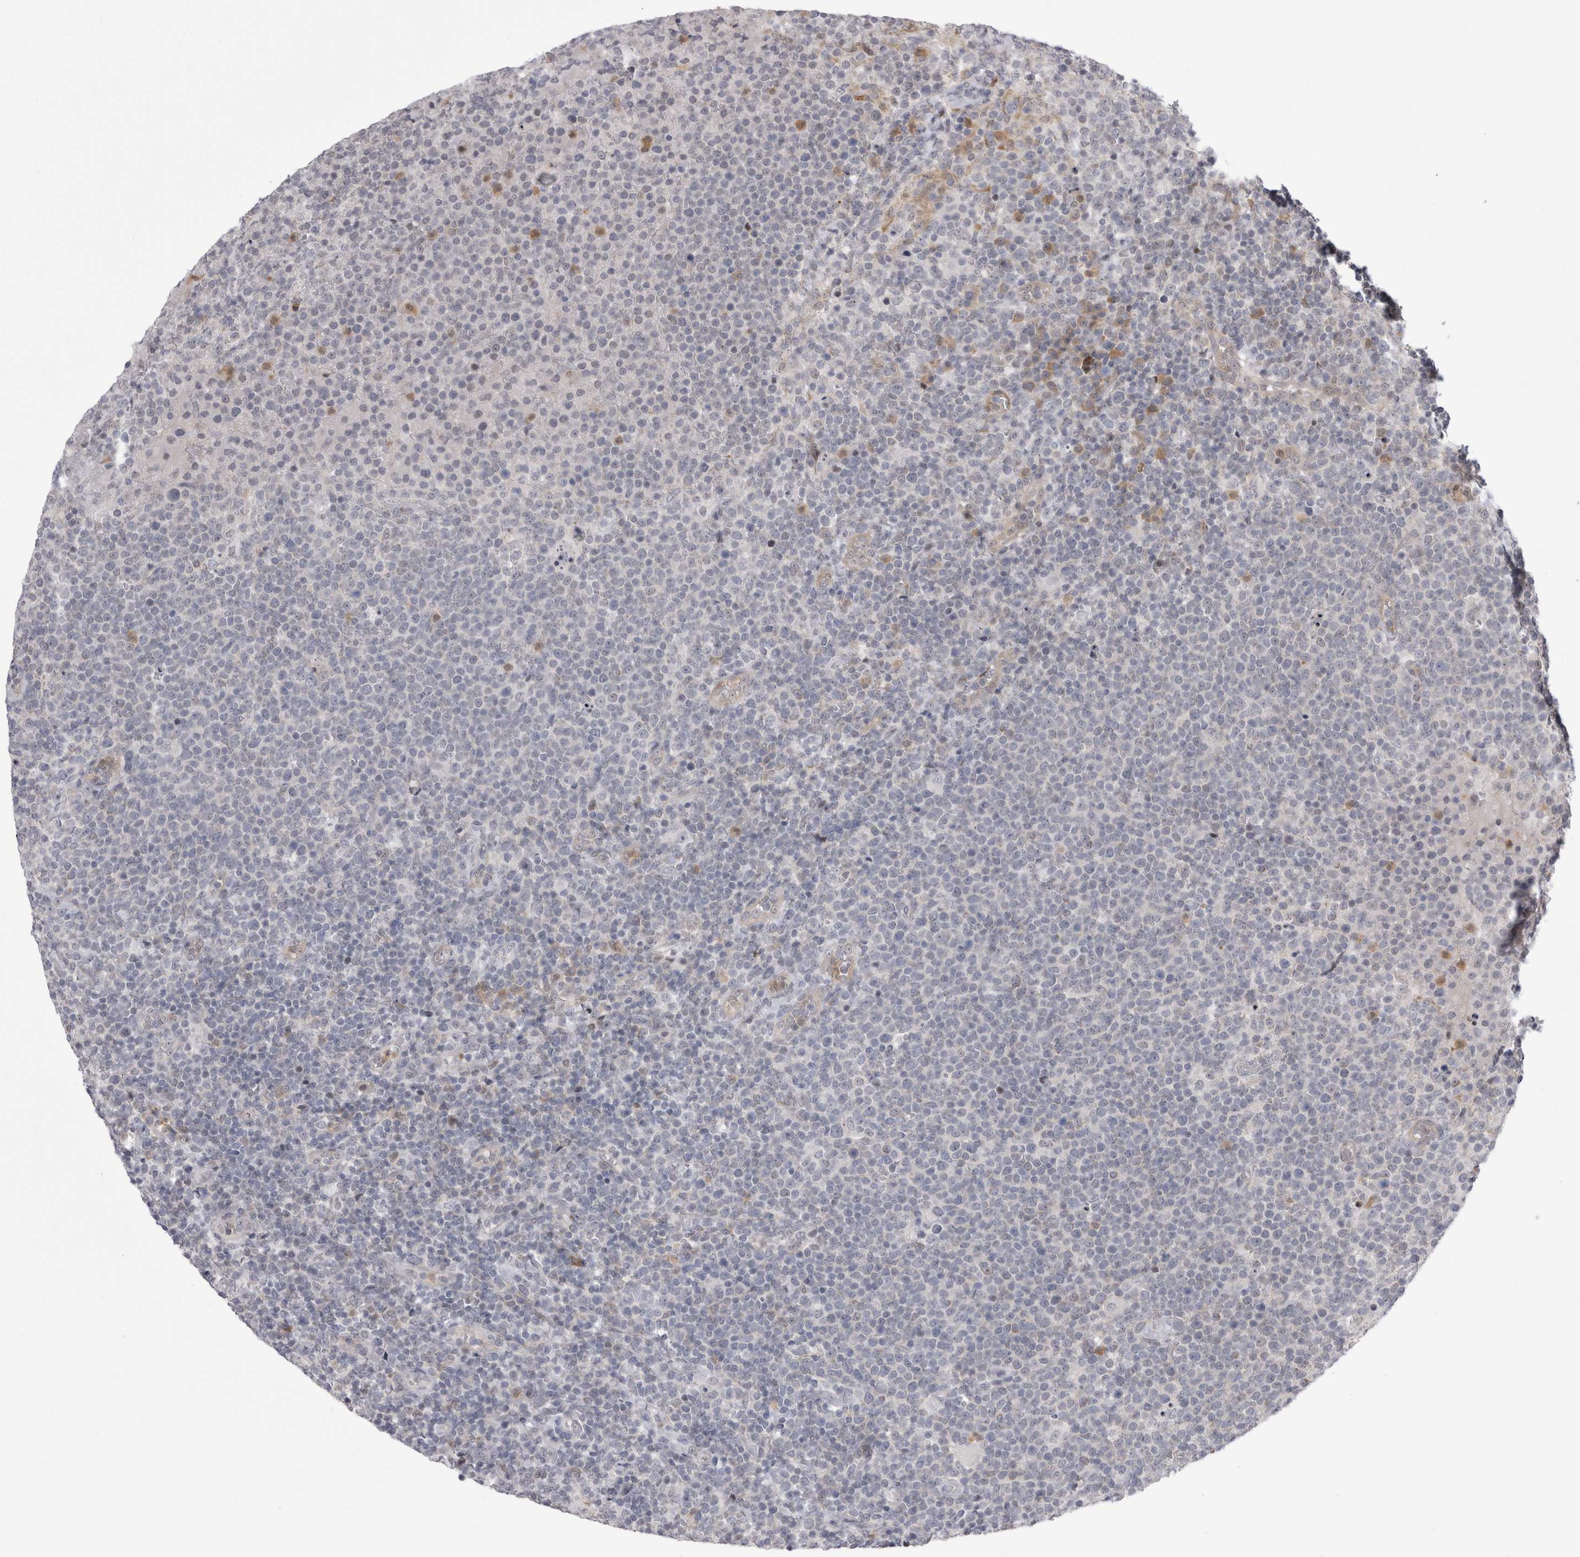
{"staining": {"intensity": "negative", "quantity": "none", "location": "none"}, "tissue": "lymphoma", "cell_type": "Tumor cells", "image_type": "cancer", "snomed": [{"axis": "morphology", "description": "Malignant lymphoma, non-Hodgkin's type, High grade"}, {"axis": "topography", "description": "Lymph node"}], "caption": "Image shows no significant protein staining in tumor cells of malignant lymphoma, non-Hodgkin's type (high-grade).", "gene": "CHIC2", "patient": {"sex": "male", "age": 61}}